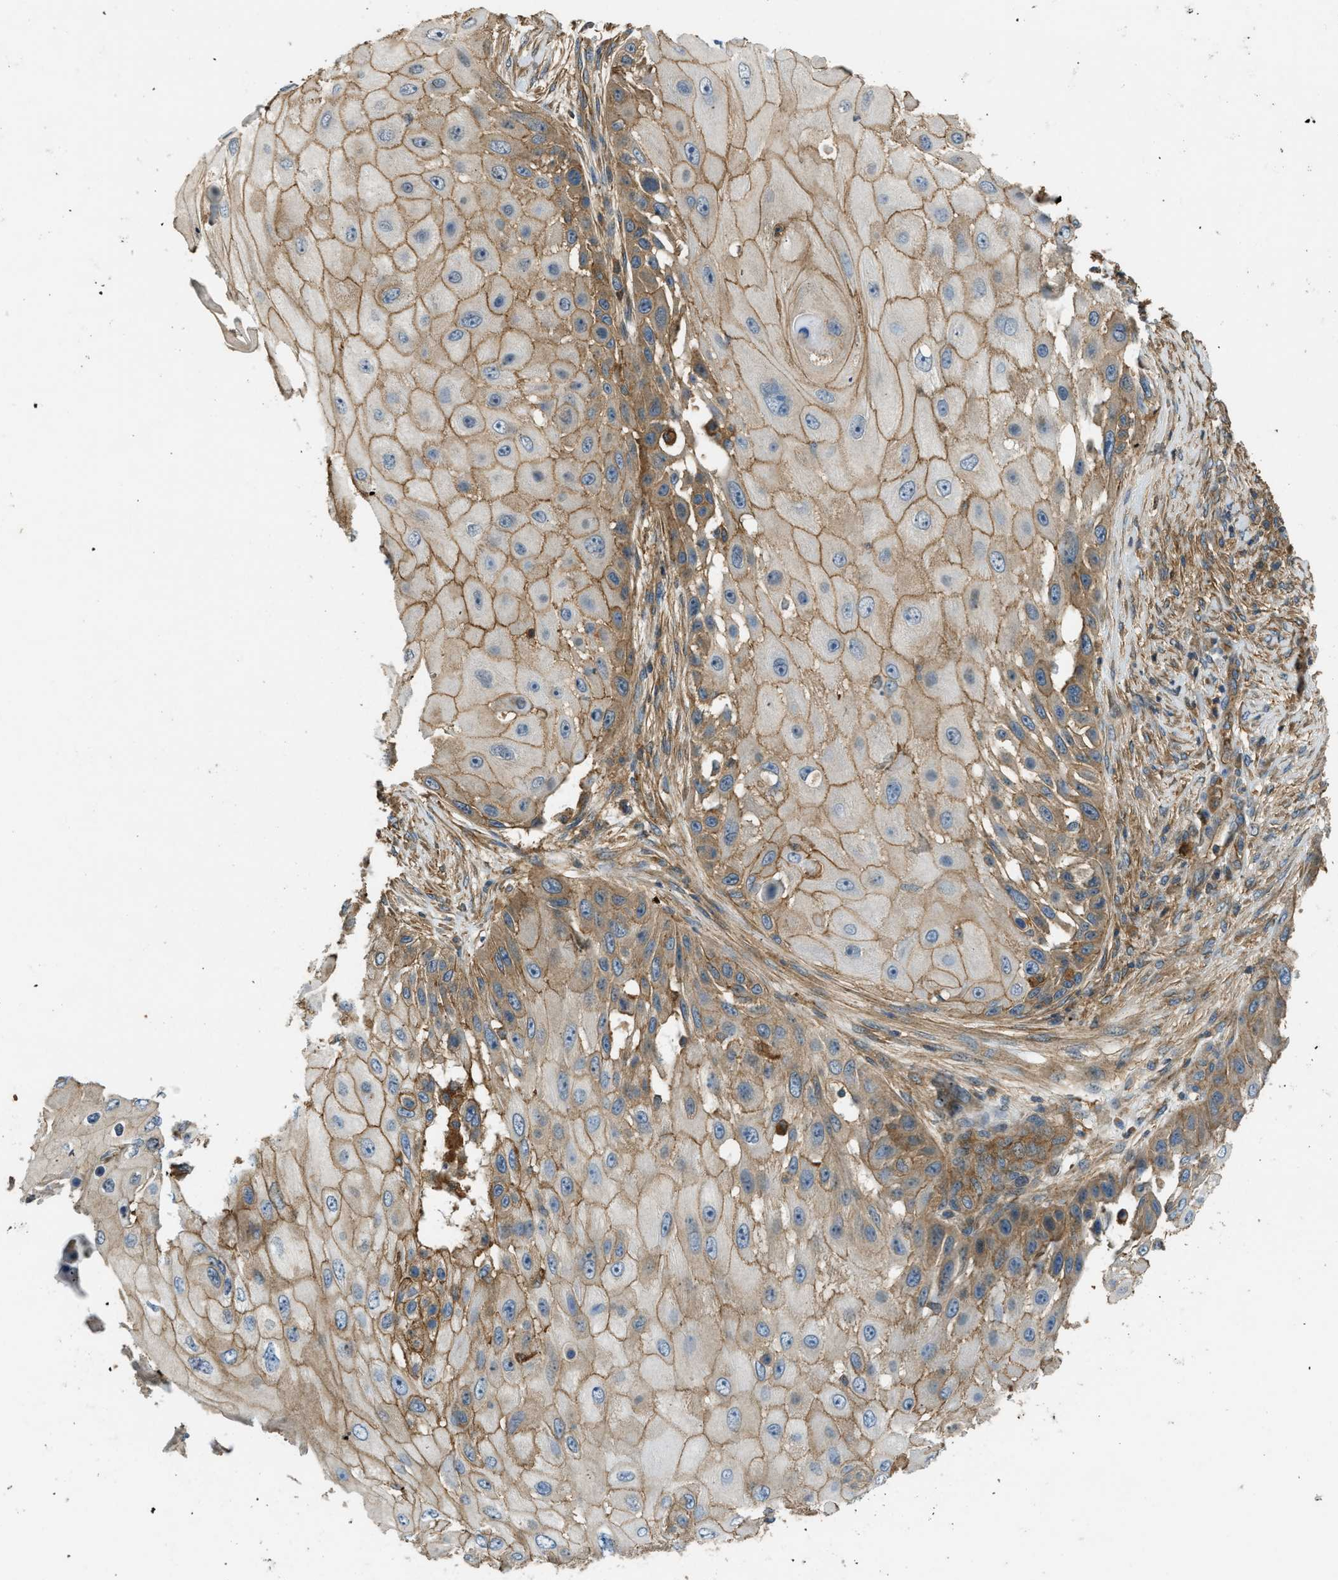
{"staining": {"intensity": "moderate", "quantity": ">75%", "location": "cytoplasmic/membranous"}, "tissue": "skin cancer", "cell_type": "Tumor cells", "image_type": "cancer", "snomed": [{"axis": "morphology", "description": "Squamous cell carcinoma, NOS"}, {"axis": "topography", "description": "Skin"}], "caption": "Immunohistochemical staining of human skin cancer demonstrates medium levels of moderate cytoplasmic/membranous protein staining in approximately >75% of tumor cells. The staining was performed using DAB, with brown indicating positive protein expression. Nuclei are stained blue with hematoxylin.", "gene": "BAG4", "patient": {"sex": "female", "age": 44}}